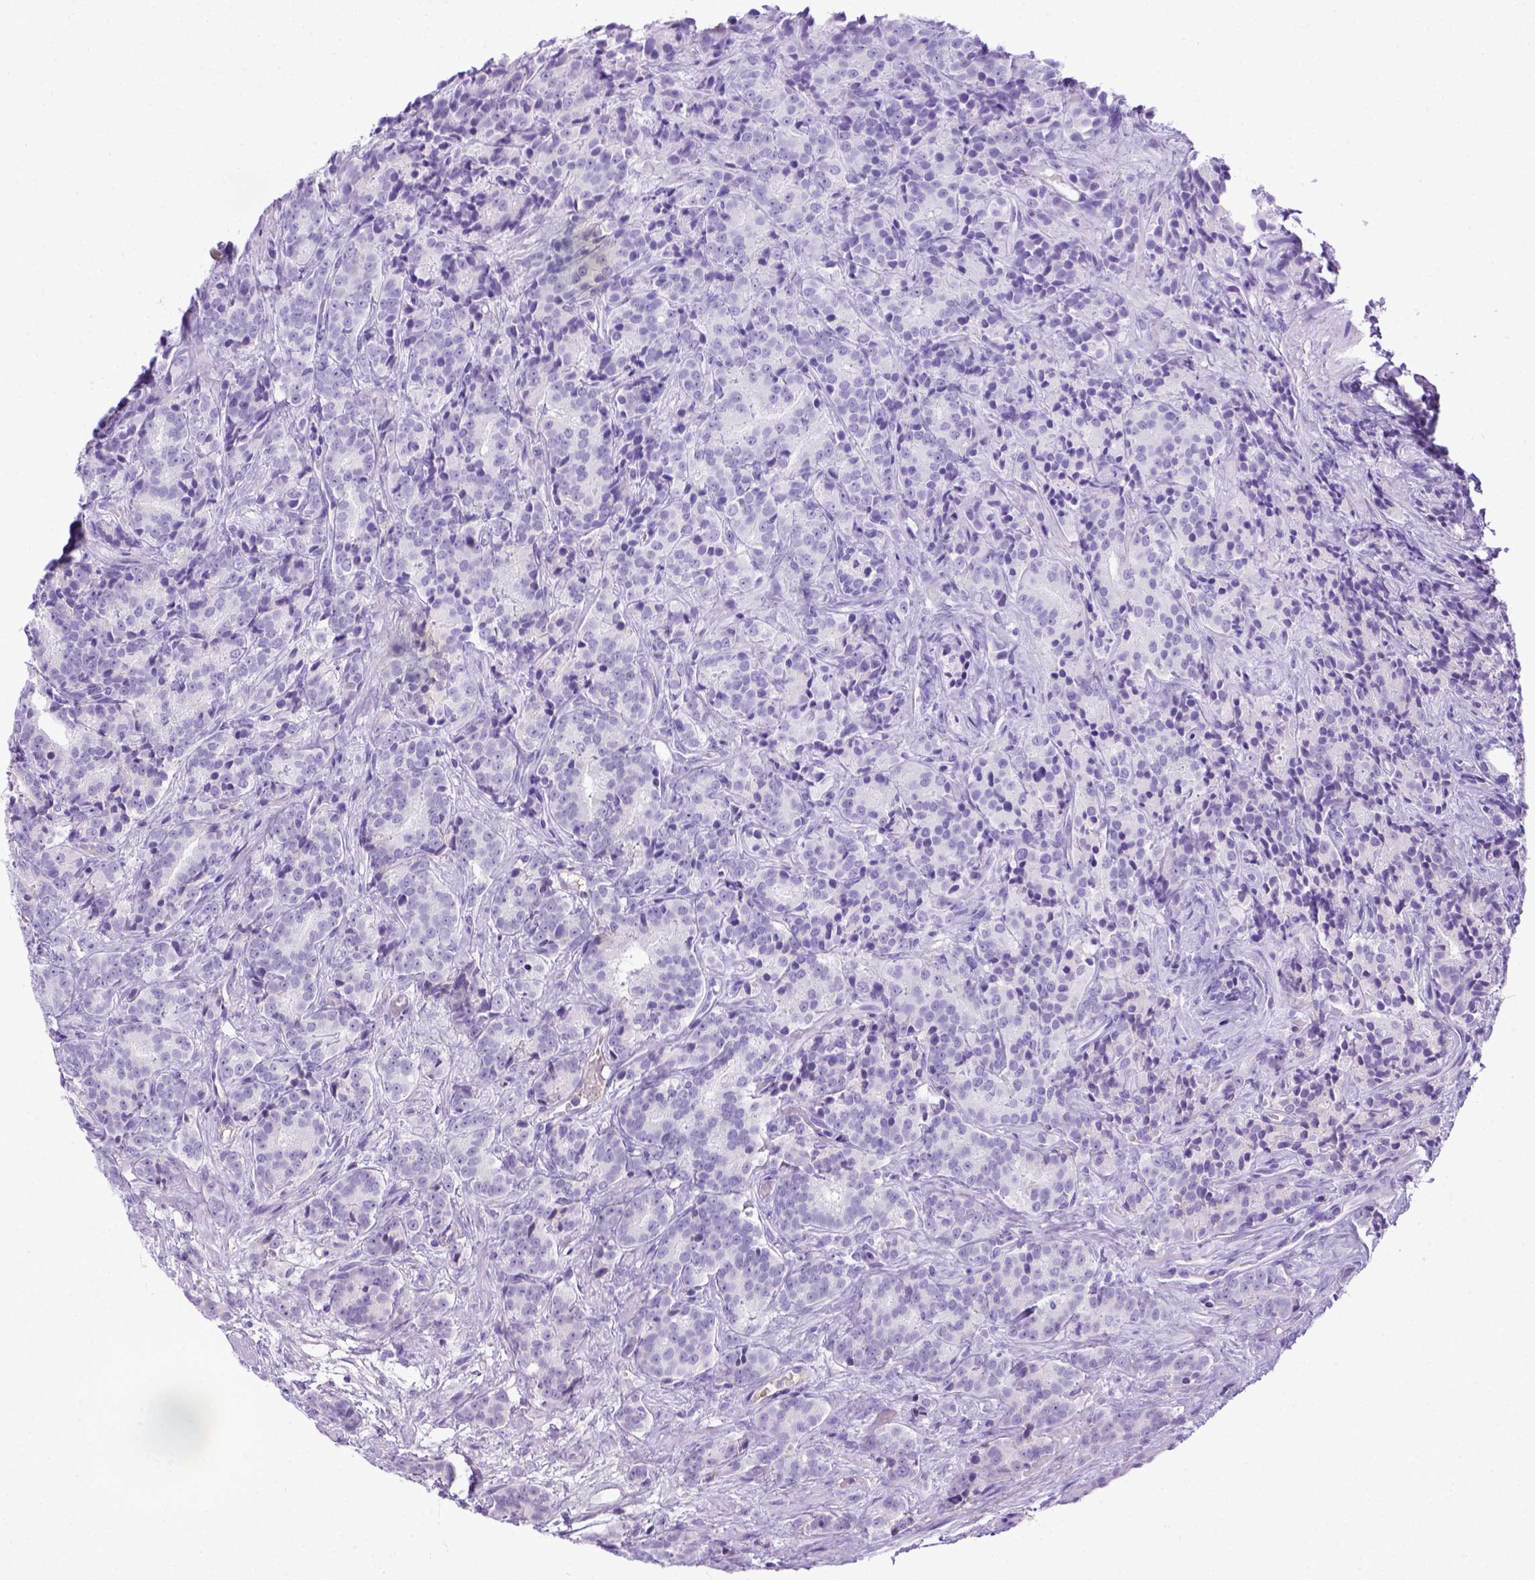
{"staining": {"intensity": "negative", "quantity": "none", "location": "none"}, "tissue": "prostate cancer", "cell_type": "Tumor cells", "image_type": "cancer", "snomed": [{"axis": "morphology", "description": "Adenocarcinoma, High grade"}, {"axis": "topography", "description": "Prostate"}], "caption": "Prostate high-grade adenocarcinoma was stained to show a protein in brown. There is no significant expression in tumor cells.", "gene": "ITIH4", "patient": {"sex": "male", "age": 90}}